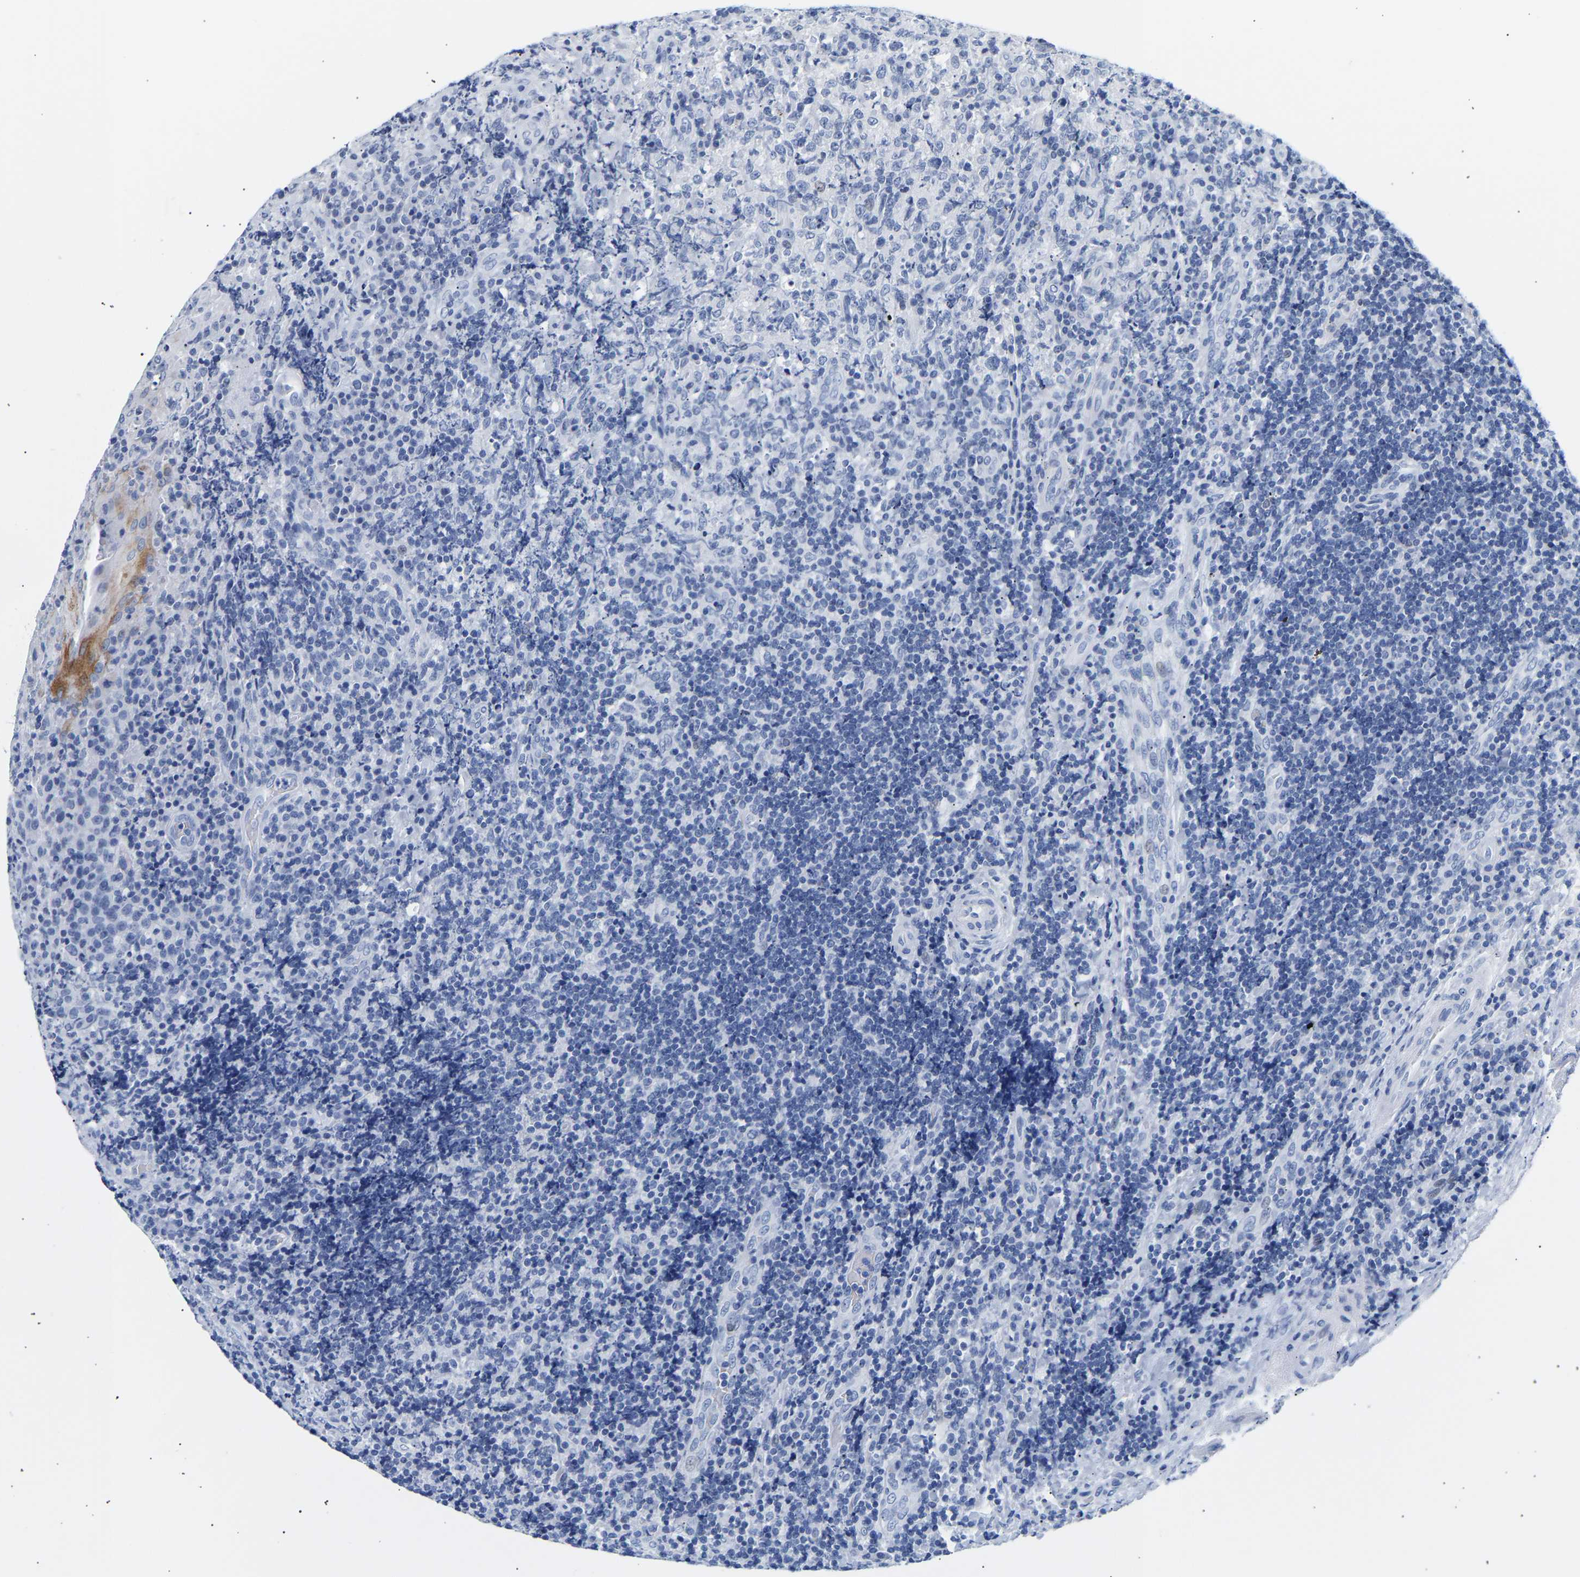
{"staining": {"intensity": "negative", "quantity": "none", "location": "none"}, "tissue": "lymphoma", "cell_type": "Tumor cells", "image_type": "cancer", "snomed": [{"axis": "morphology", "description": "Malignant lymphoma, non-Hodgkin's type, High grade"}, {"axis": "topography", "description": "Tonsil"}], "caption": "DAB immunohistochemical staining of human malignant lymphoma, non-Hodgkin's type (high-grade) demonstrates no significant expression in tumor cells.", "gene": "SPINK2", "patient": {"sex": "female", "age": 36}}